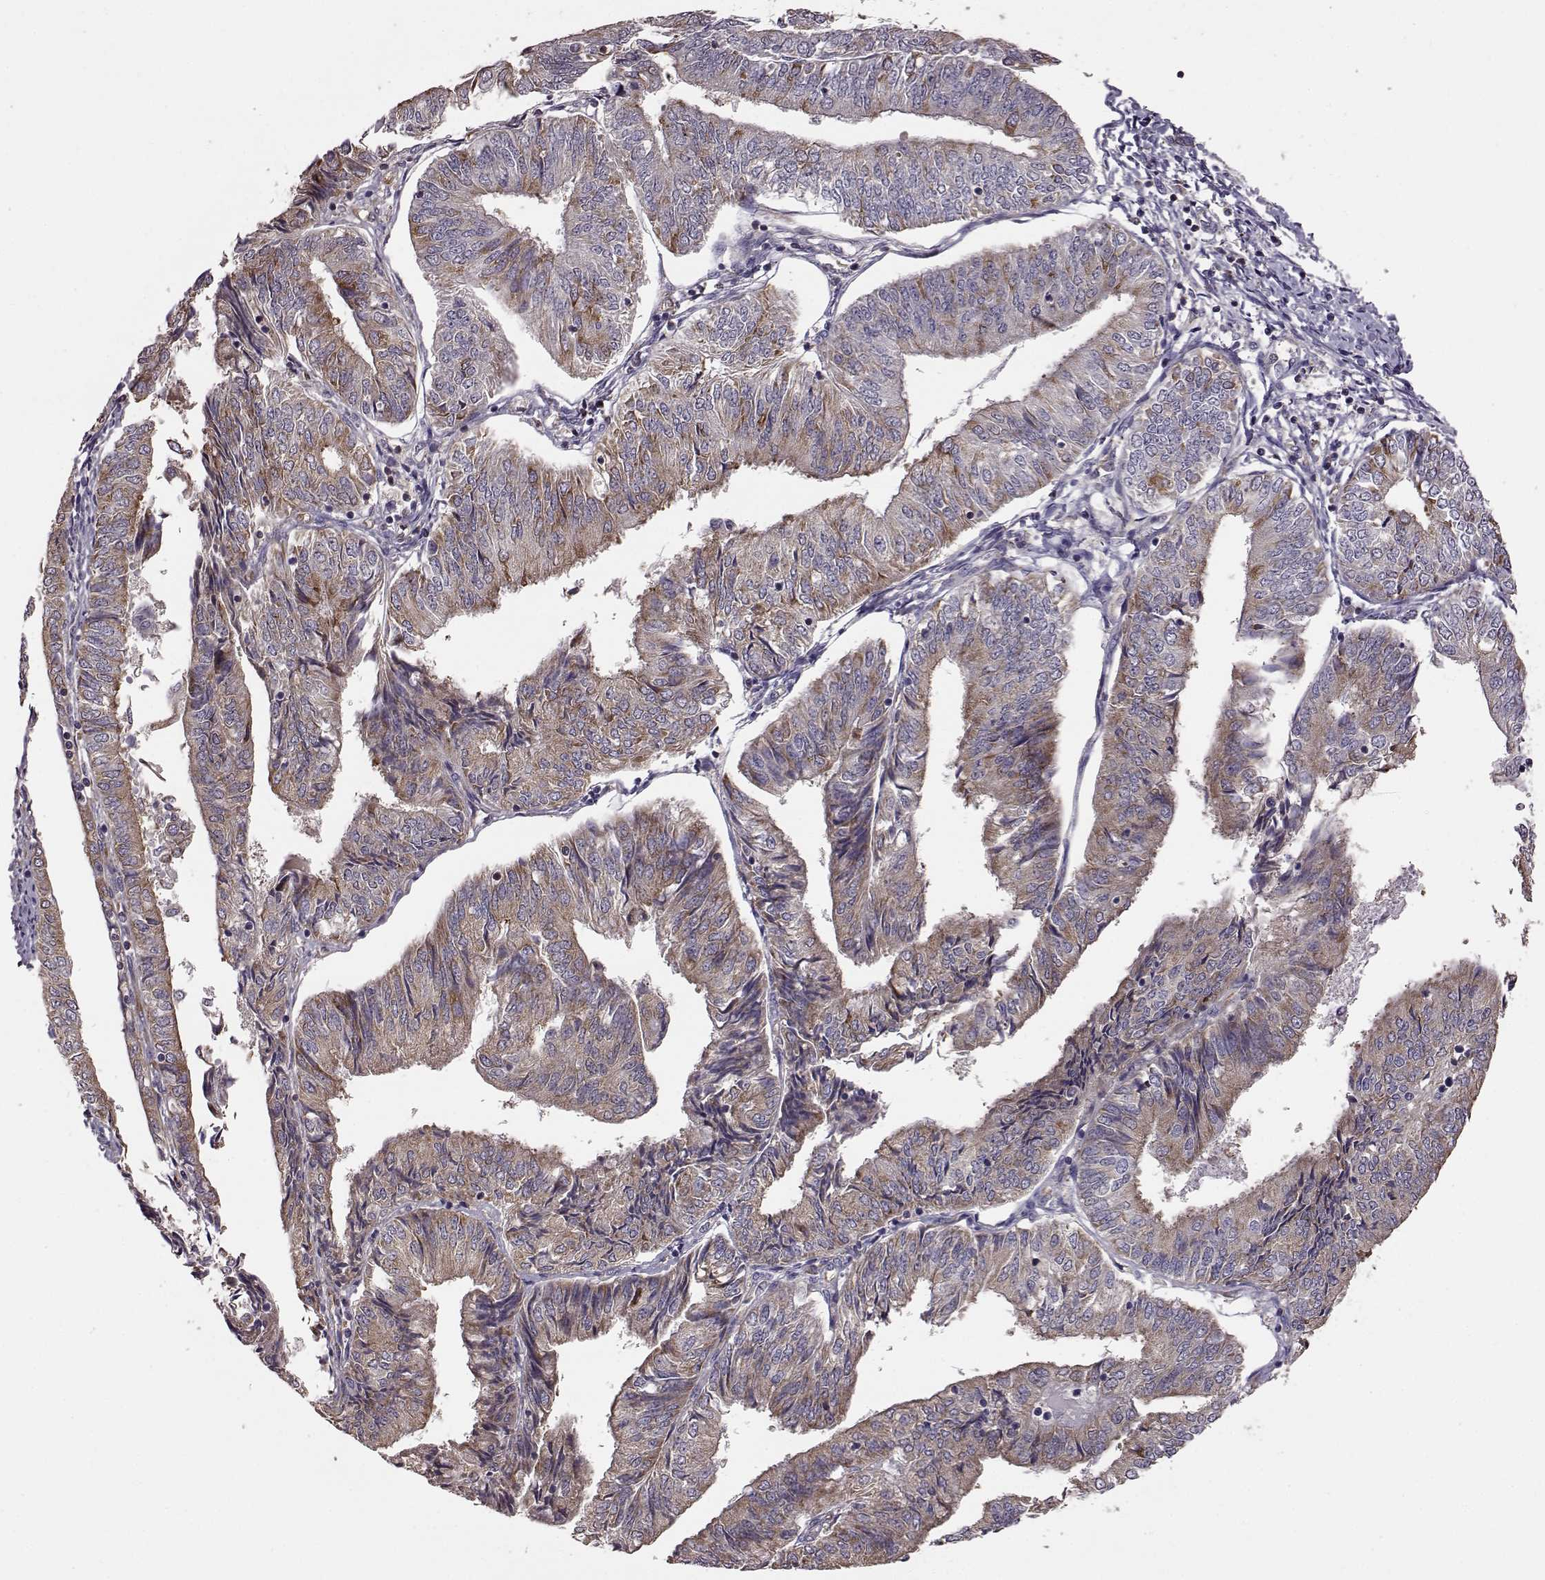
{"staining": {"intensity": "moderate", "quantity": "<25%", "location": "cytoplasmic/membranous"}, "tissue": "endometrial cancer", "cell_type": "Tumor cells", "image_type": "cancer", "snomed": [{"axis": "morphology", "description": "Adenocarcinoma, NOS"}, {"axis": "topography", "description": "Endometrium"}], "caption": "A photomicrograph of human endometrial cancer (adenocarcinoma) stained for a protein demonstrates moderate cytoplasmic/membranous brown staining in tumor cells.", "gene": "ADGRG2", "patient": {"sex": "female", "age": 58}}